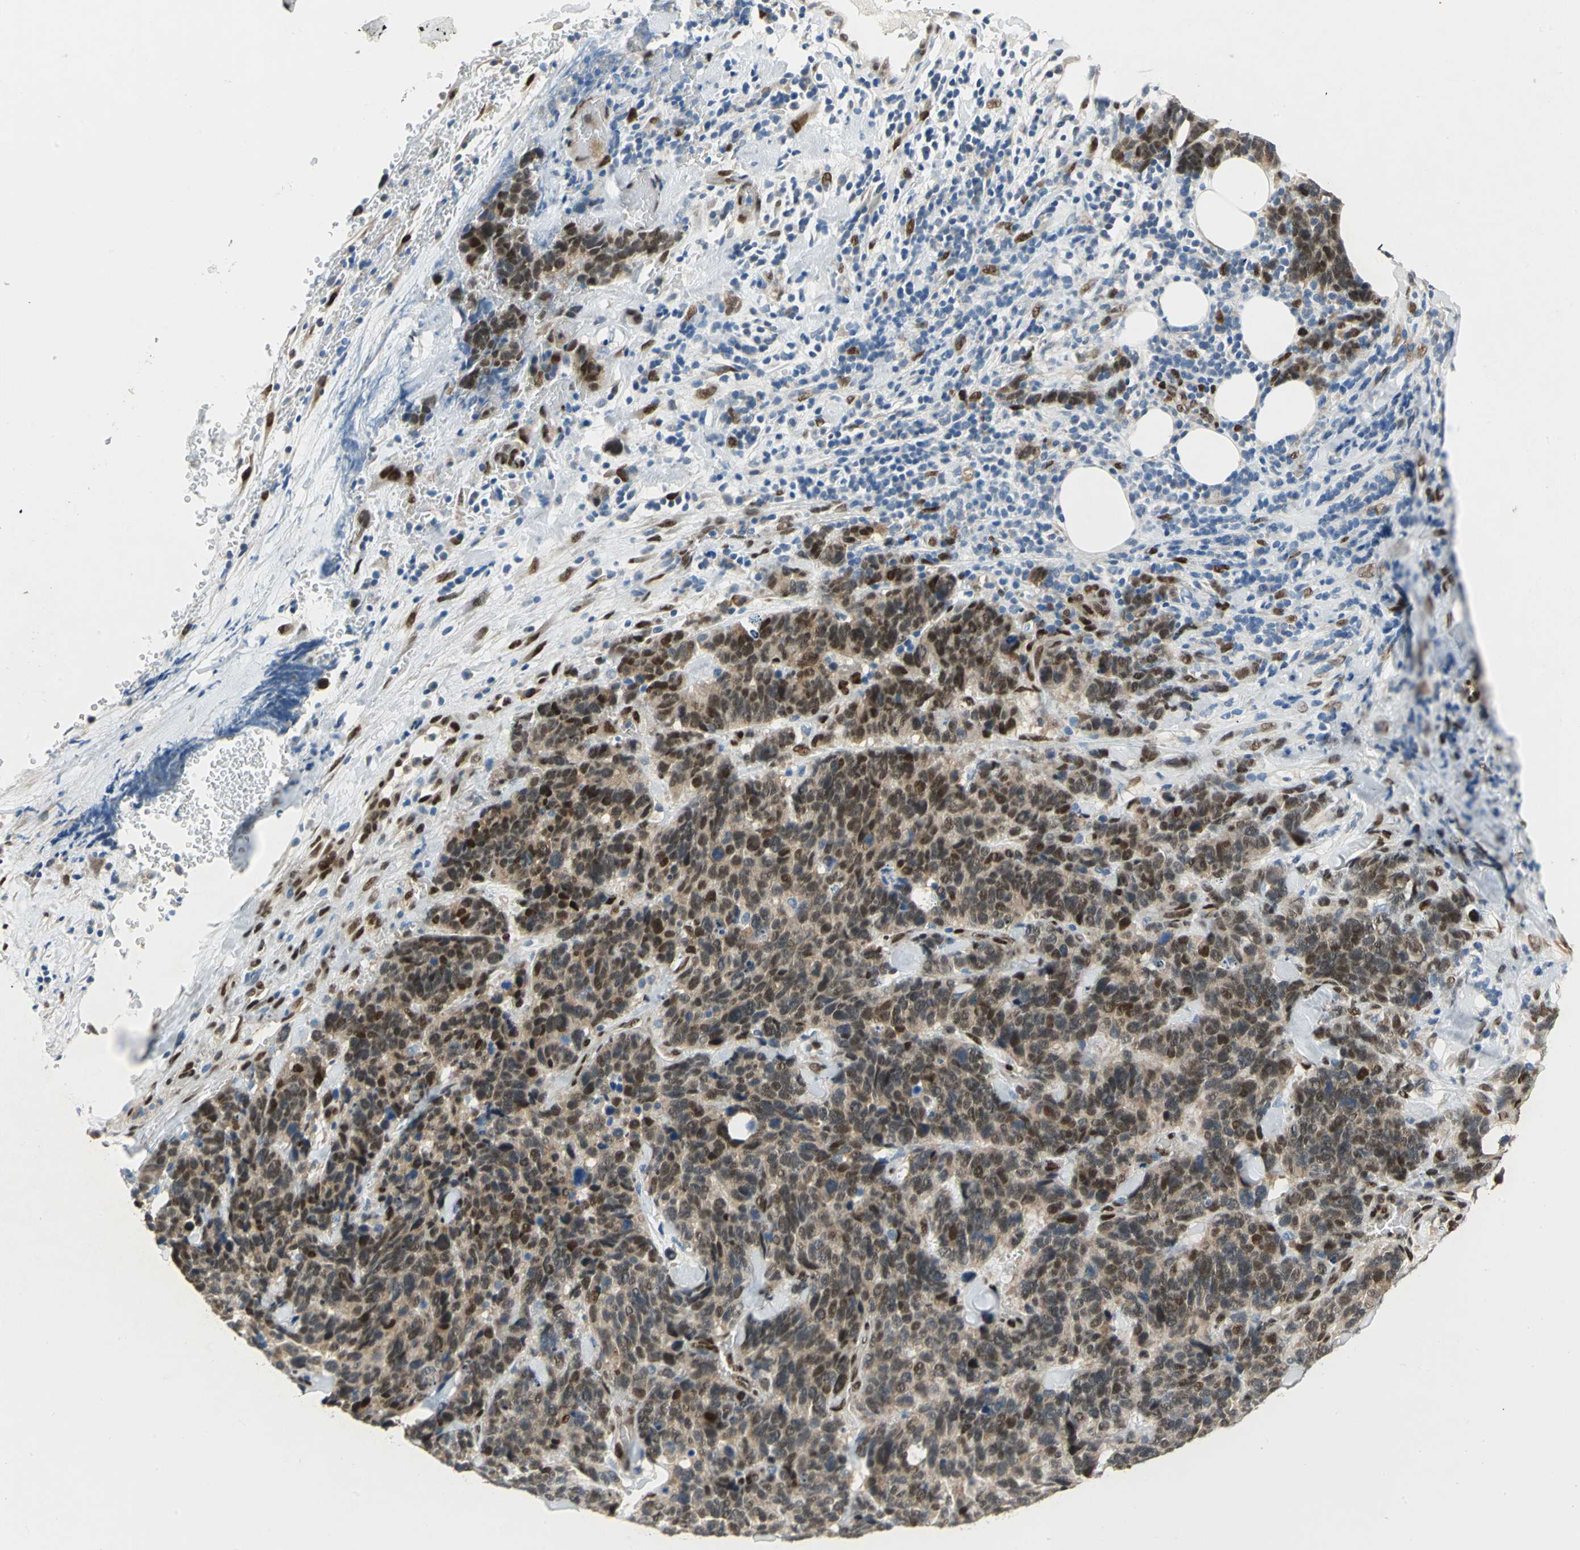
{"staining": {"intensity": "moderate", "quantity": ">75%", "location": "cytoplasmic/membranous,nuclear"}, "tissue": "lung cancer", "cell_type": "Tumor cells", "image_type": "cancer", "snomed": [{"axis": "morphology", "description": "Neoplasm, malignant, NOS"}, {"axis": "topography", "description": "Lung"}], "caption": "Moderate cytoplasmic/membranous and nuclear protein staining is identified in about >75% of tumor cells in malignant neoplasm (lung).", "gene": "RBFOX2", "patient": {"sex": "female", "age": 58}}